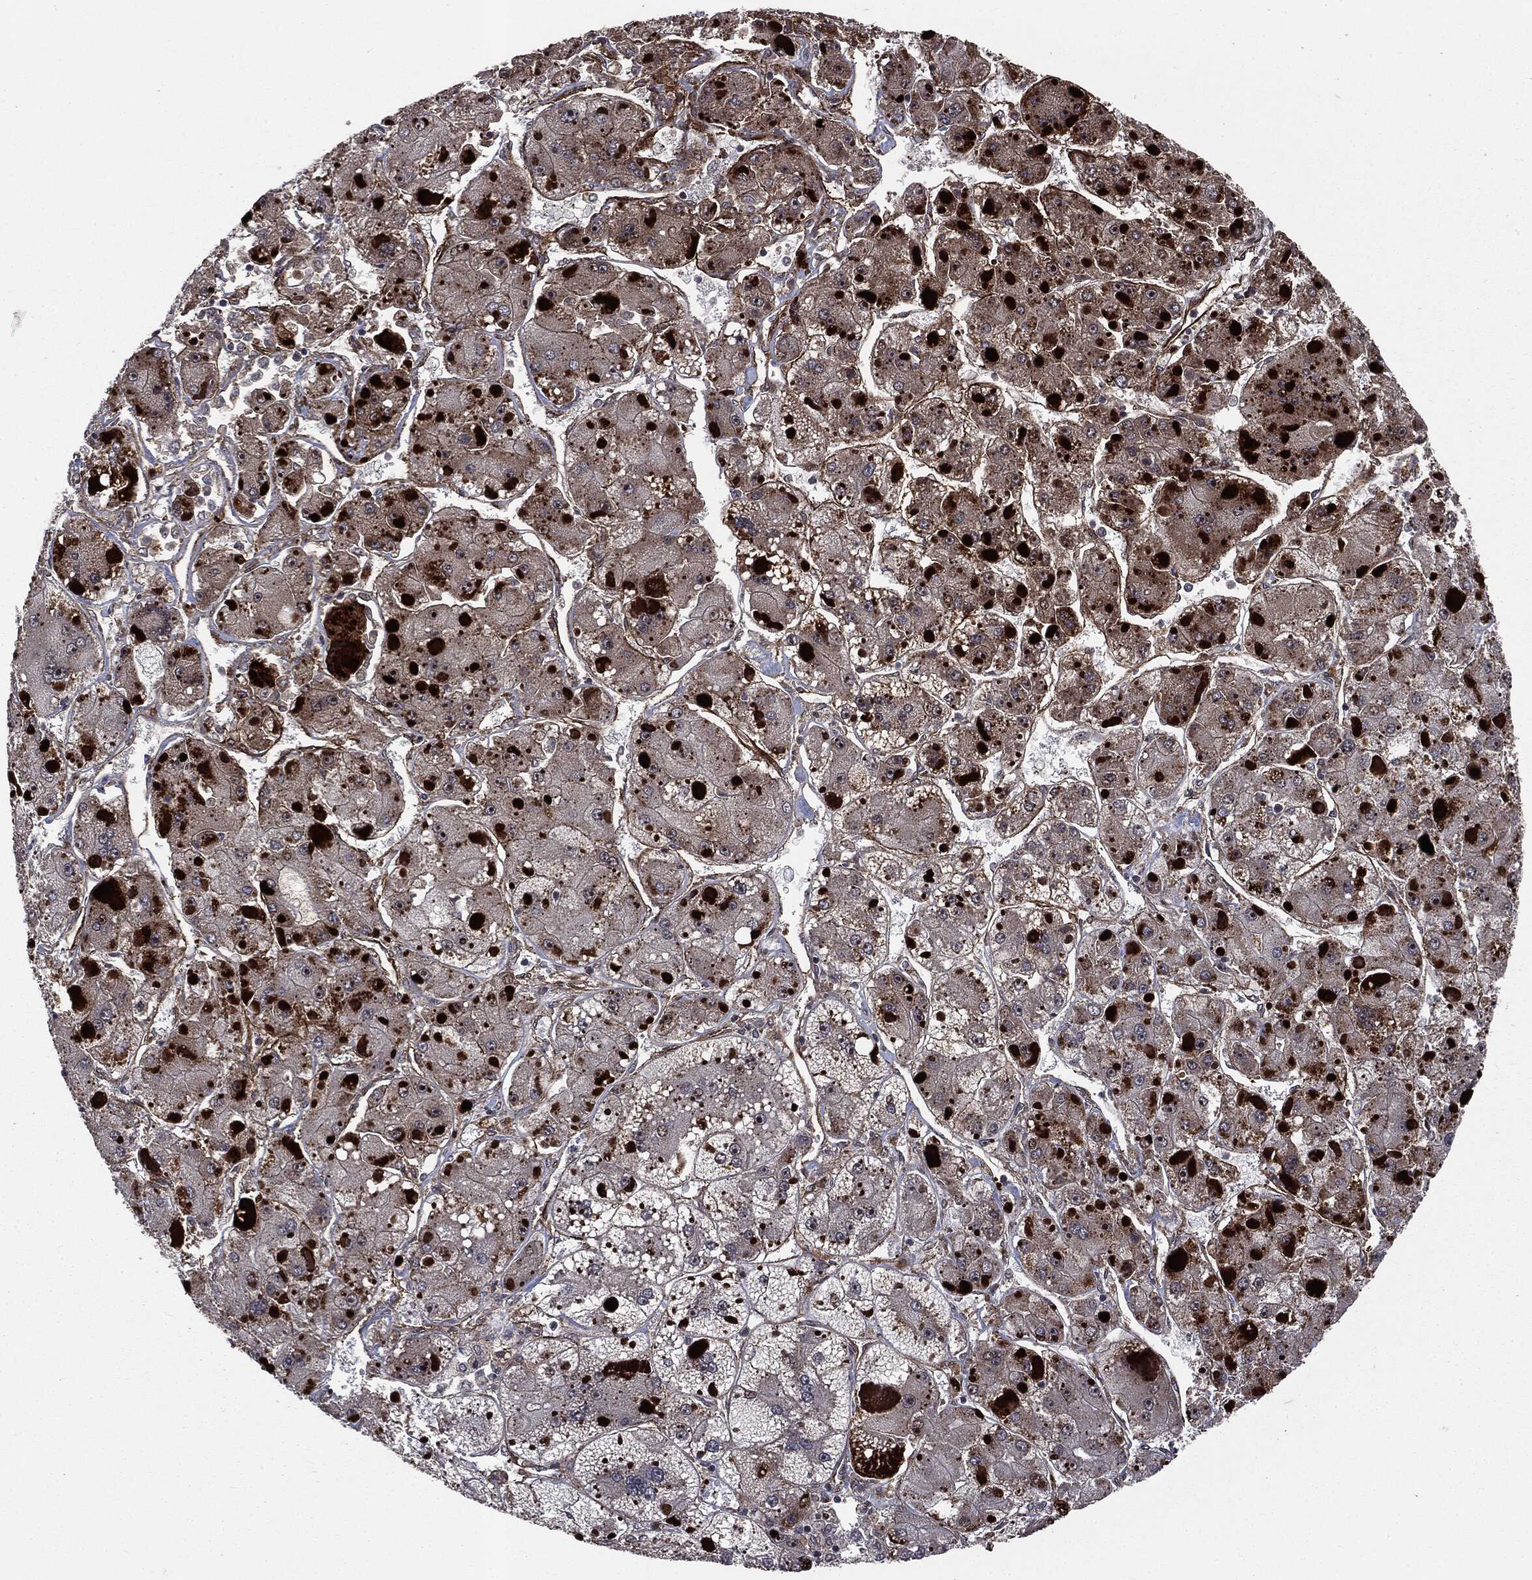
{"staining": {"intensity": "weak", "quantity": "25%-75%", "location": "cytoplasmic/membranous"}, "tissue": "liver cancer", "cell_type": "Tumor cells", "image_type": "cancer", "snomed": [{"axis": "morphology", "description": "Carcinoma, Hepatocellular, NOS"}, {"axis": "topography", "description": "Liver"}], "caption": "Immunohistochemical staining of liver cancer shows low levels of weak cytoplasmic/membranous expression in approximately 25%-75% of tumor cells.", "gene": "SMAD4", "patient": {"sex": "female", "age": 73}}